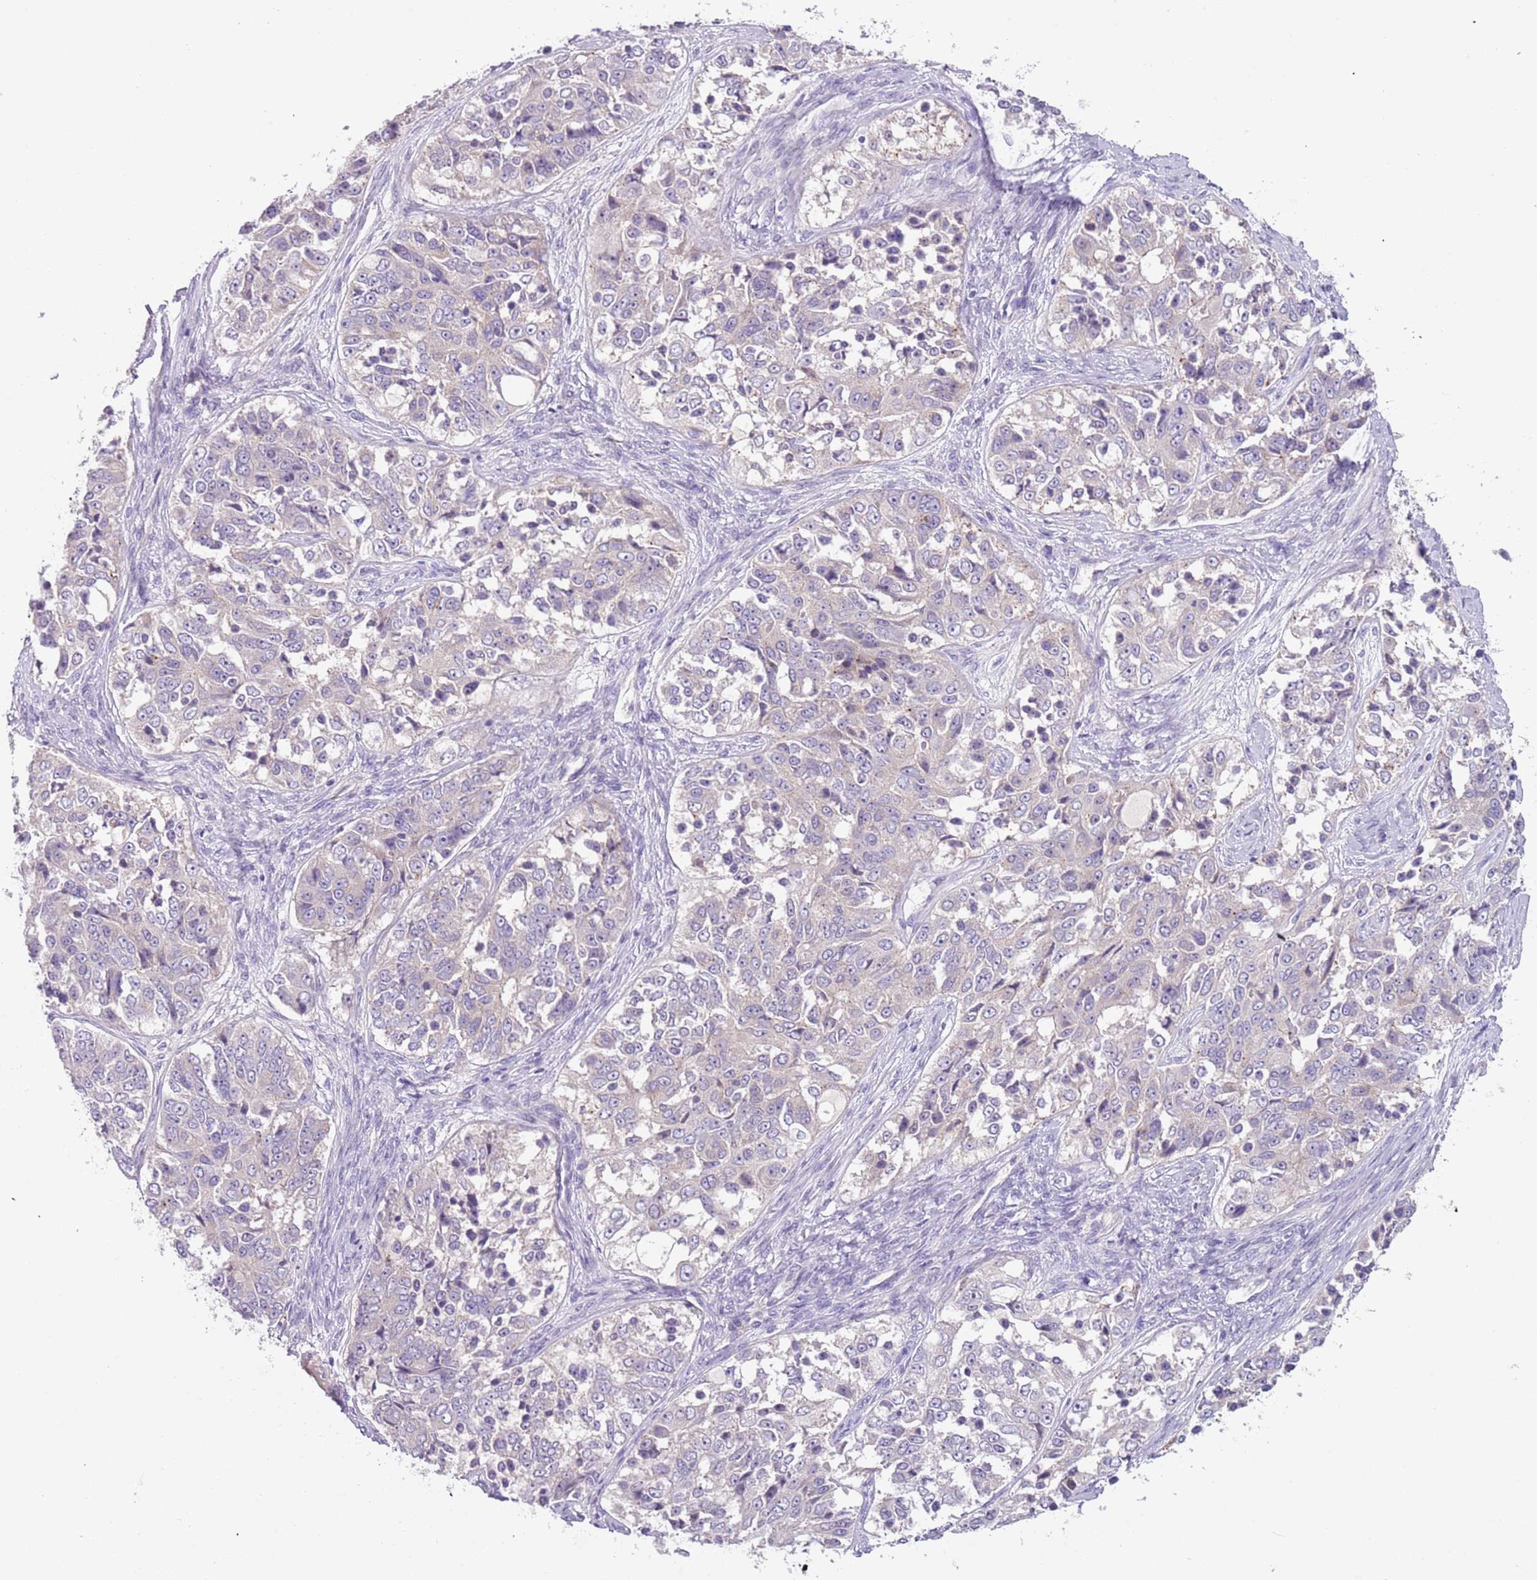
{"staining": {"intensity": "negative", "quantity": "none", "location": "none"}, "tissue": "ovarian cancer", "cell_type": "Tumor cells", "image_type": "cancer", "snomed": [{"axis": "morphology", "description": "Carcinoma, endometroid"}, {"axis": "topography", "description": "Ovary"}], "caption": "Micrograph shows no protein staining in tumor cells of endometroid carcinoma (ovarian) tissue.", "gene": "C2CD3", "patient": {"sex": "female", "age": 51}}